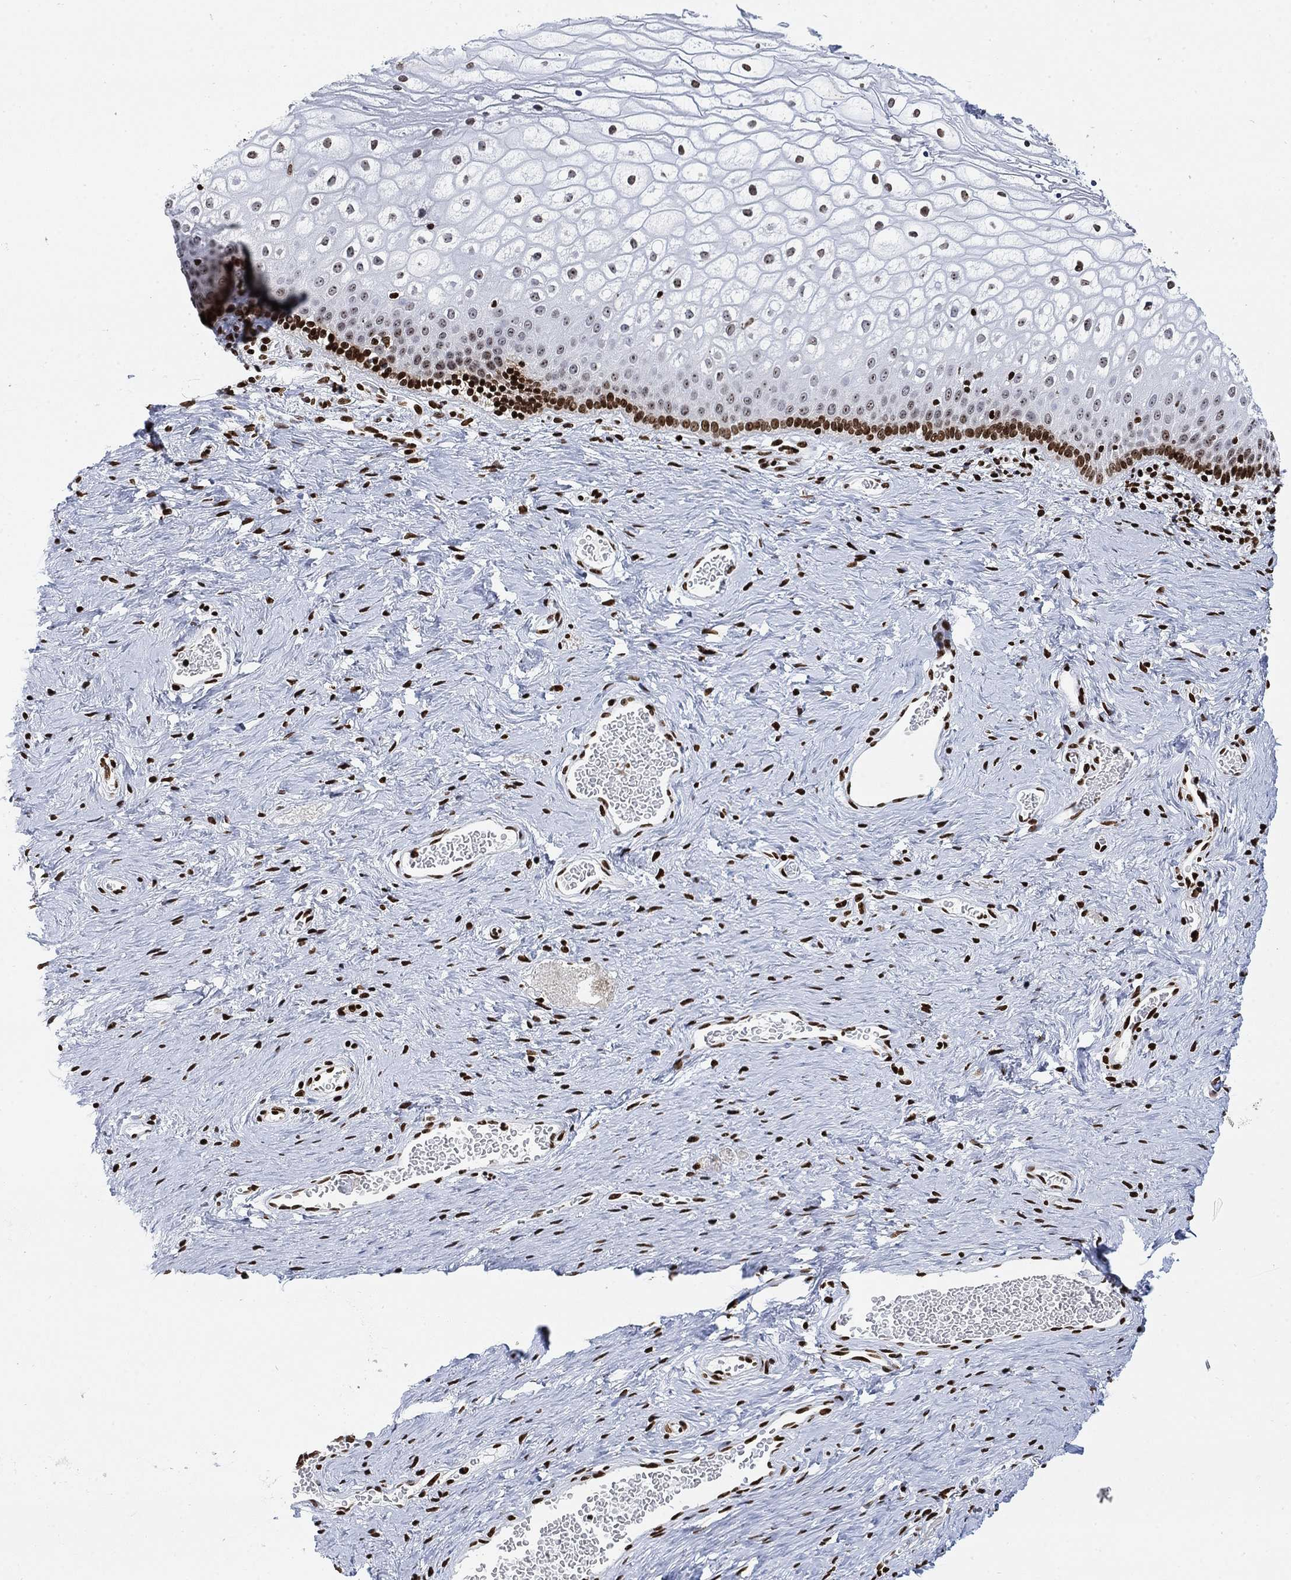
{"staining": {"intensity": "moderate", "quantity": "25%-75%", "location": "cytoplasmic/membranous,nuclear"}, "tissue": "vagina", "cell_type": "Squamous epithelial cells", "image_type": "normal", "snomed": [{"axis": "morphology", "description": "Normal tissue, NOS"}, {"axis": "topography", "description": "Vagina"}], "caption": "Benign vagina demonstrates moderate cytoplasmic/membranous,nuclear staining in about 25%-75% of squamous epithelial cells, visualized by immunohistochemistry. (IHC, brightfield microscopy, high magnification).", "gene": "H1", "patient": {"sex": "female", "age": 32}}